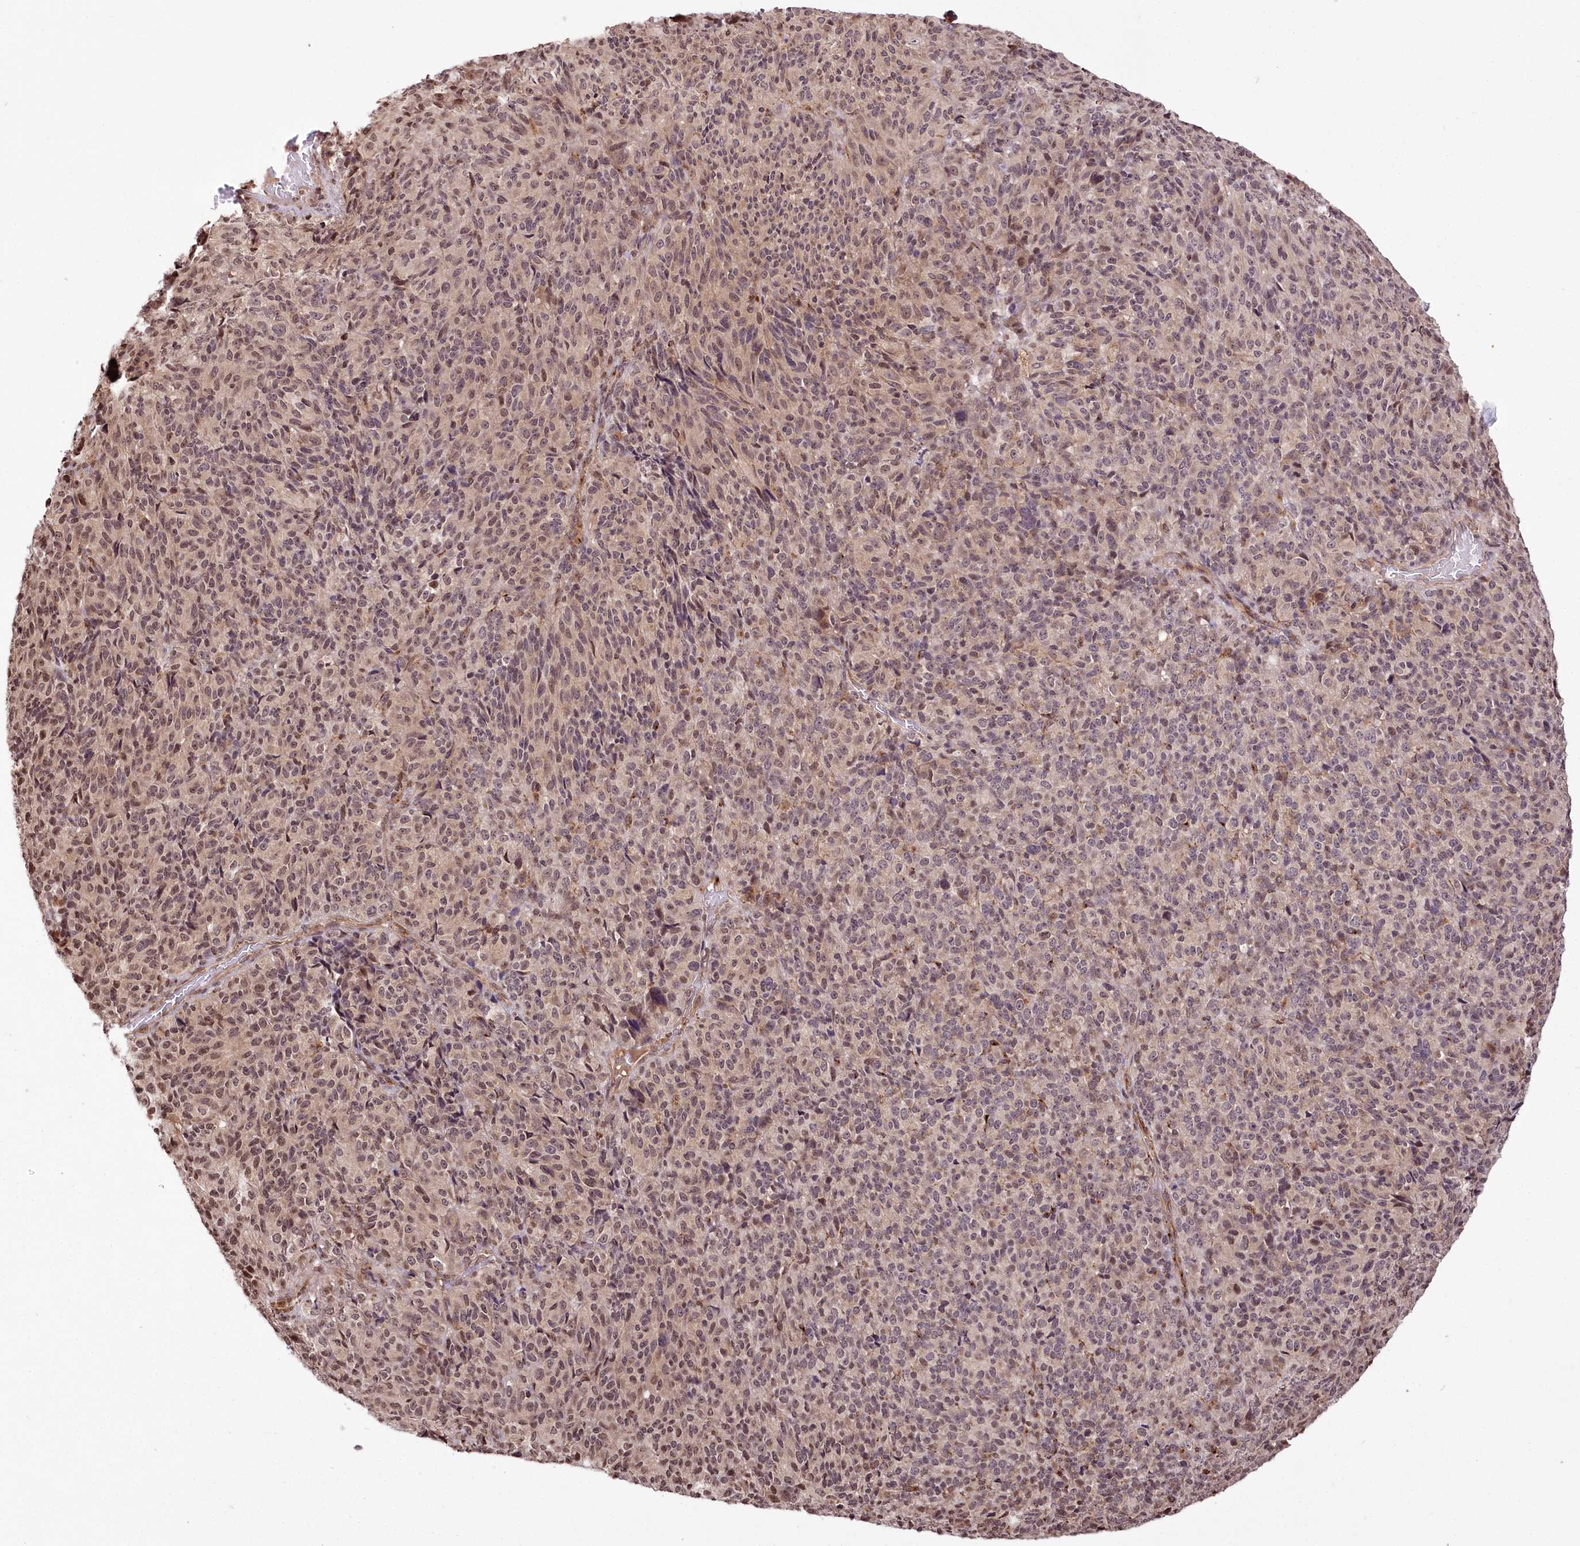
{"staining": {"intensity": "weak", "quantity": "25%-75%", "location": "cytoplasmic/membranous,nuclear"}, "tissue": "melanoma", "cell_type": "Tumor cells", "image_type": "cancer", "snomed": [{"axis": "morphology", "description": "Malignant melanoma, Metastatic site"}, {"axis": "topography", "description": "Brain"}], "caption": "Immunohistochemical staining of human malignant melanoma (metastatic site) reveals low levels of weak cytoplasmic/membranous and nuclear protein positivity in approximately 25%-75% of tumor cells.", "gene": "HOXC8", "patient": {"sex": "female", "age": 56}}